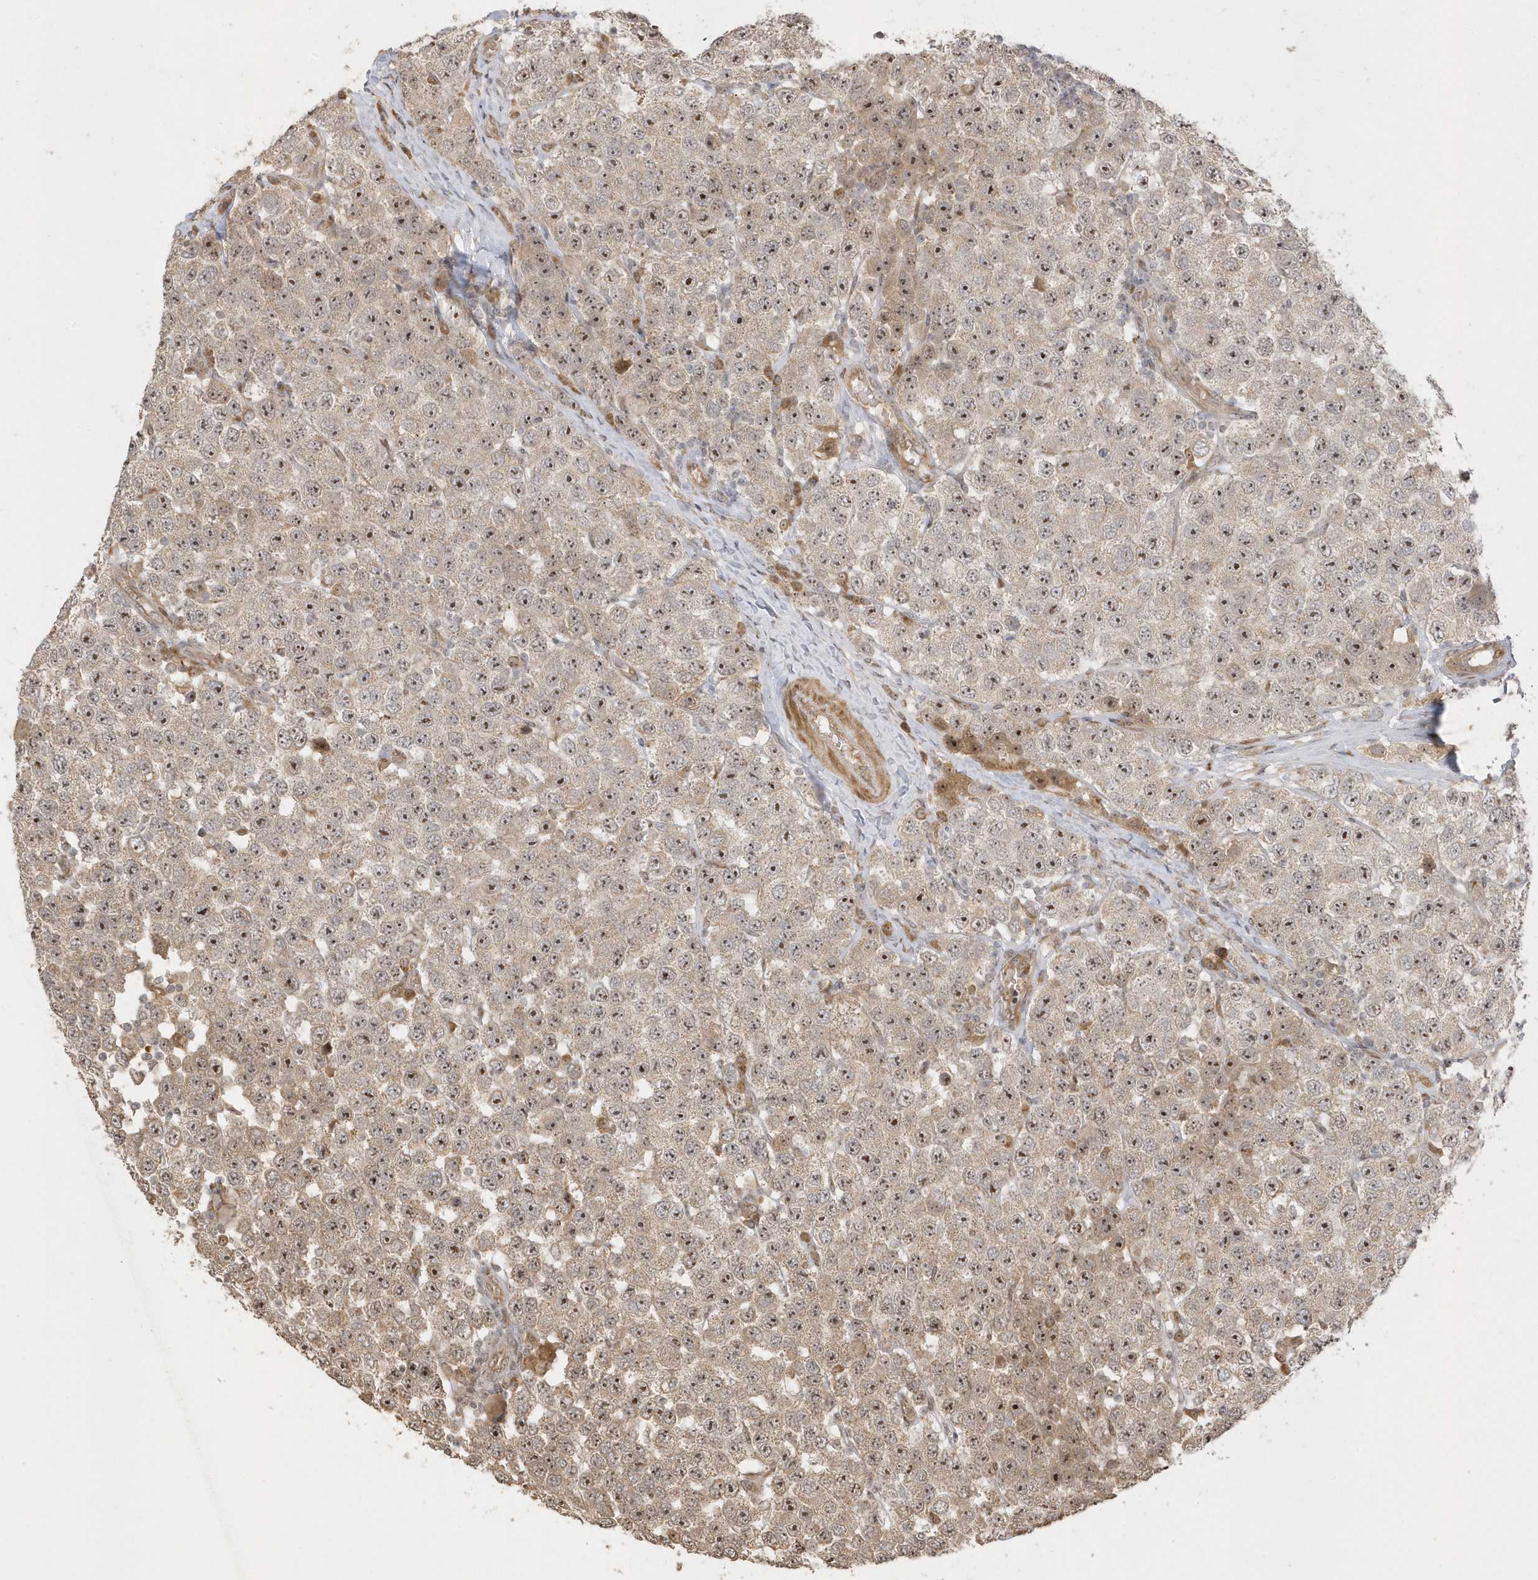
{"staining": {"intensity": "moderate", "quantity": ">75%", "location": "nuclear"}, "tissue": "testis cancer", "cell_type": "Tumor cells", "image_type": "cancer", "snomed": [{"axis": "morphology", "description": "Seminoma, NOS"}, {"axis": "topography", "description": "Testis"}], "caption": "Protein expression analysis of testis cancer displays moderate nuclear staining in approximately >75% of tumor cells.", "gene": "ECM2", "patient": {"sex": "male", "age": 28}}